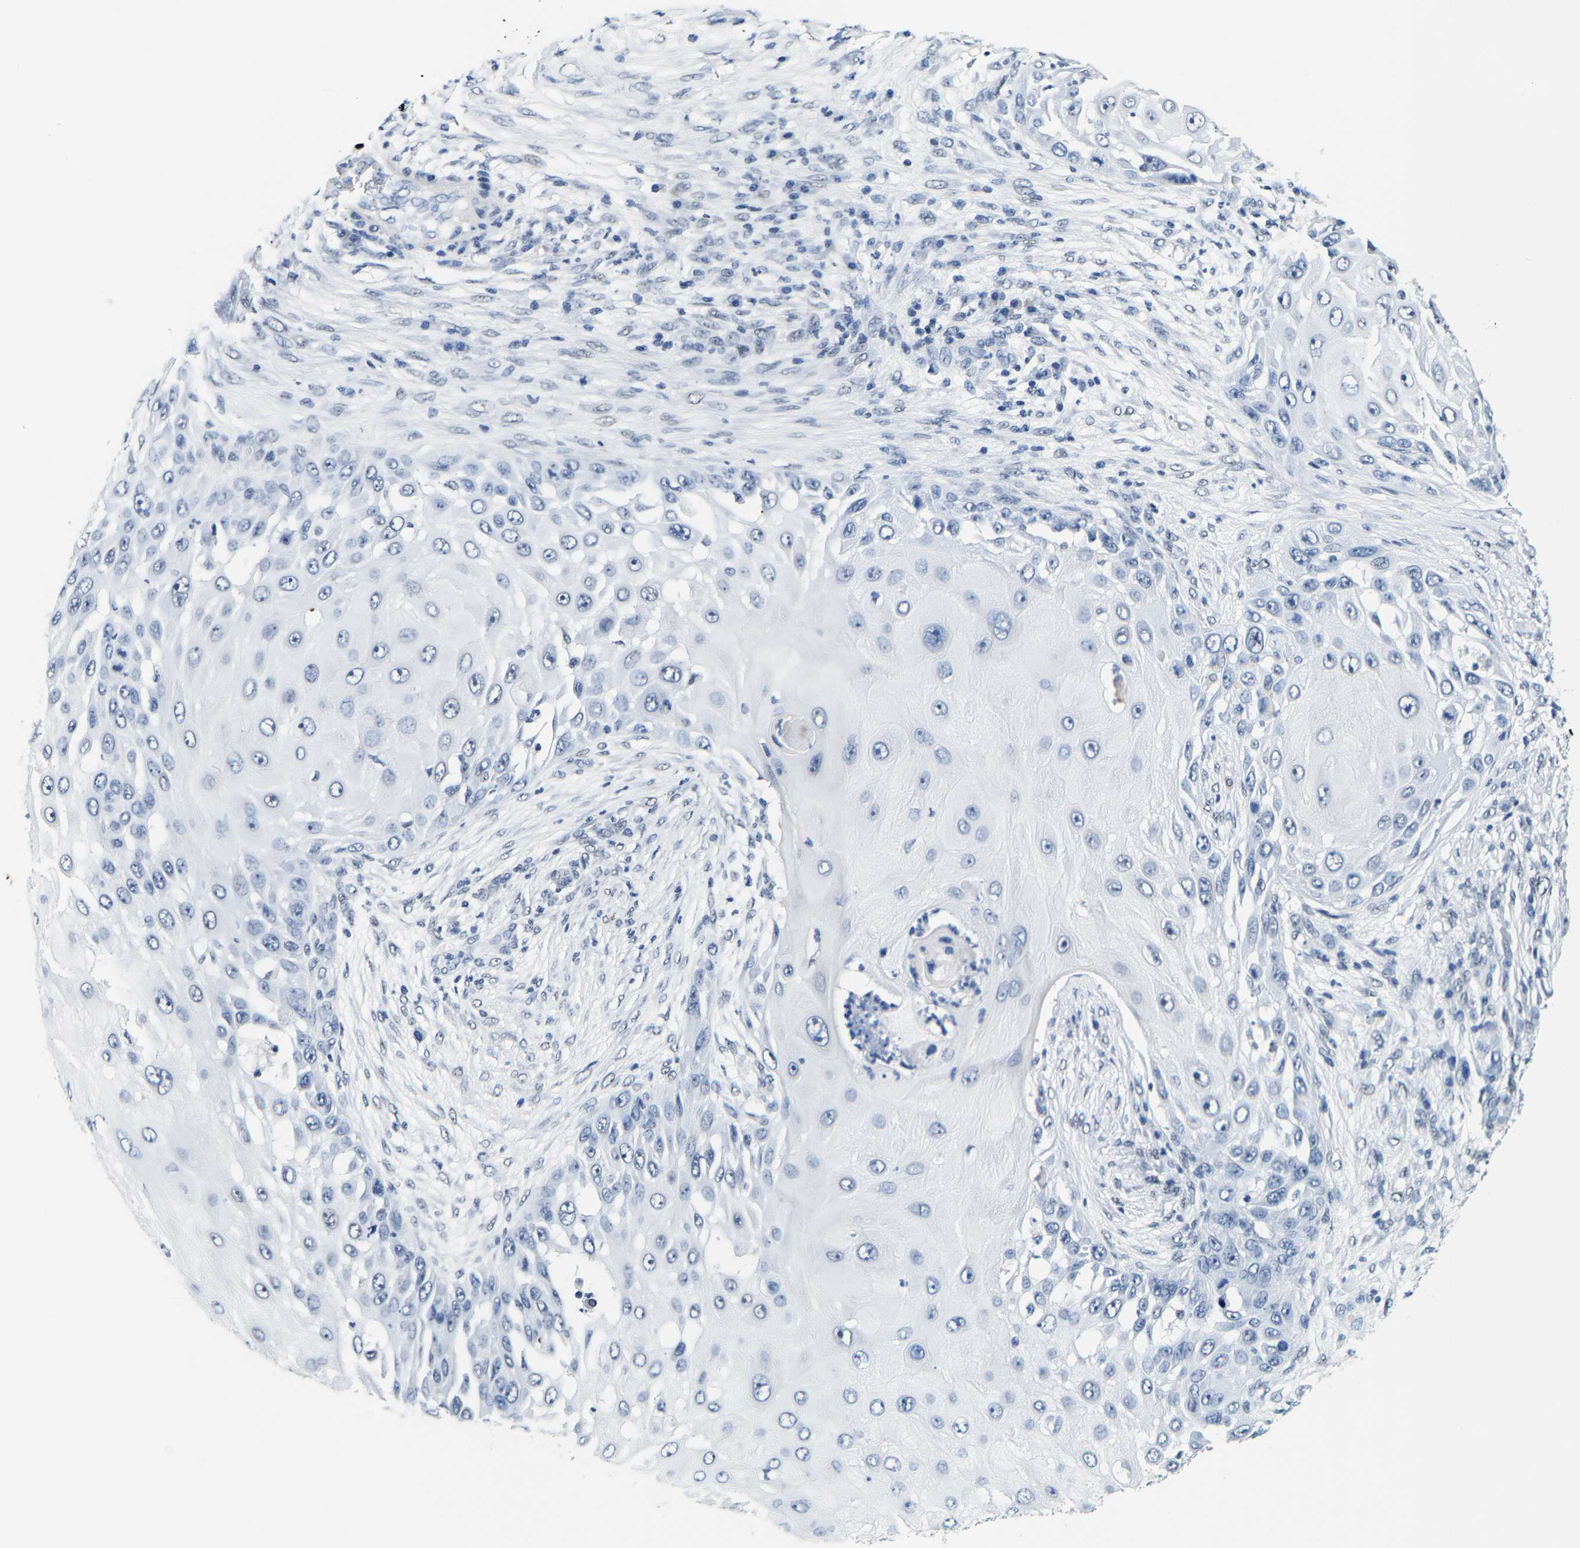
{"staining": {"intensity": "negative", "quantity": "none", "location": "none"}, "tissue": "skin cancer", "cell_type": "Tumor cells", "image_type": "cancer", "snomed": [{"axis": "morphology", "description": "Squamous cell carcinoma, NOS"}, {"axis": "topography", "description": "Skin"}], "caption": "Tumor cells are negative for protein expression in human skin squamous cell carcinoma.", "gene": "SETD1B", "patient": {"sex": "female", "age": 44}}